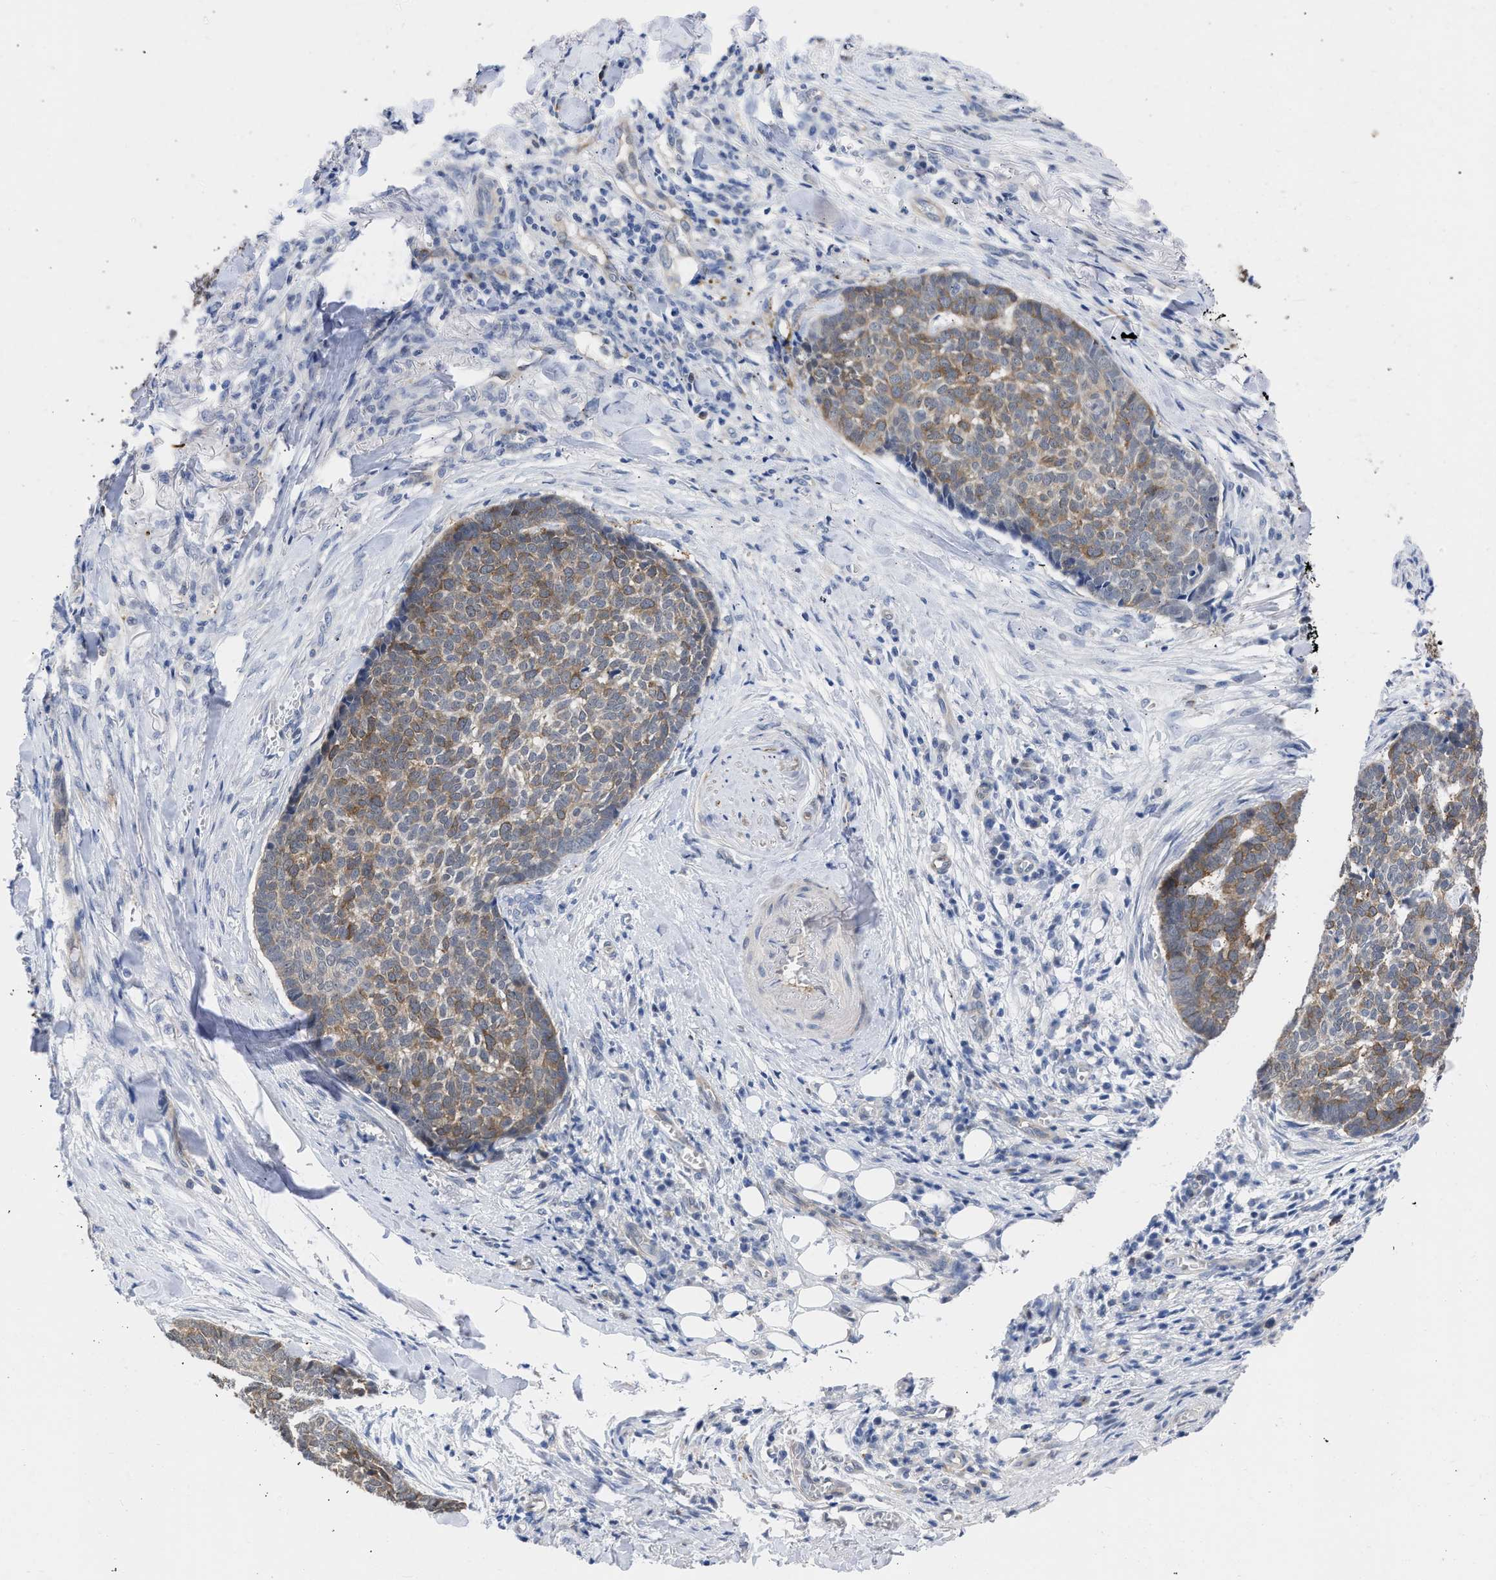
{"staining": {"intensity": "moderate", "quantity": "<25%", "location": "cytoplasmic/membranous"}, "tissue": "skin cancer", "cell_type": "Tumor cells", "image_type": "cancer", "snomed": [{"axis": "morphology", "description": "Basal cell carcinoma"}, {"axis": "topography", "description": "Skin"}], "caption": "The photomicrograph reveals a brown stain indicating the presence of a protein in the cytoplasmic/membranous of tumor cells in skin basal cell carcinoma.", "gene": "THRA", "patient": {"sex": "male", "age": 84}}